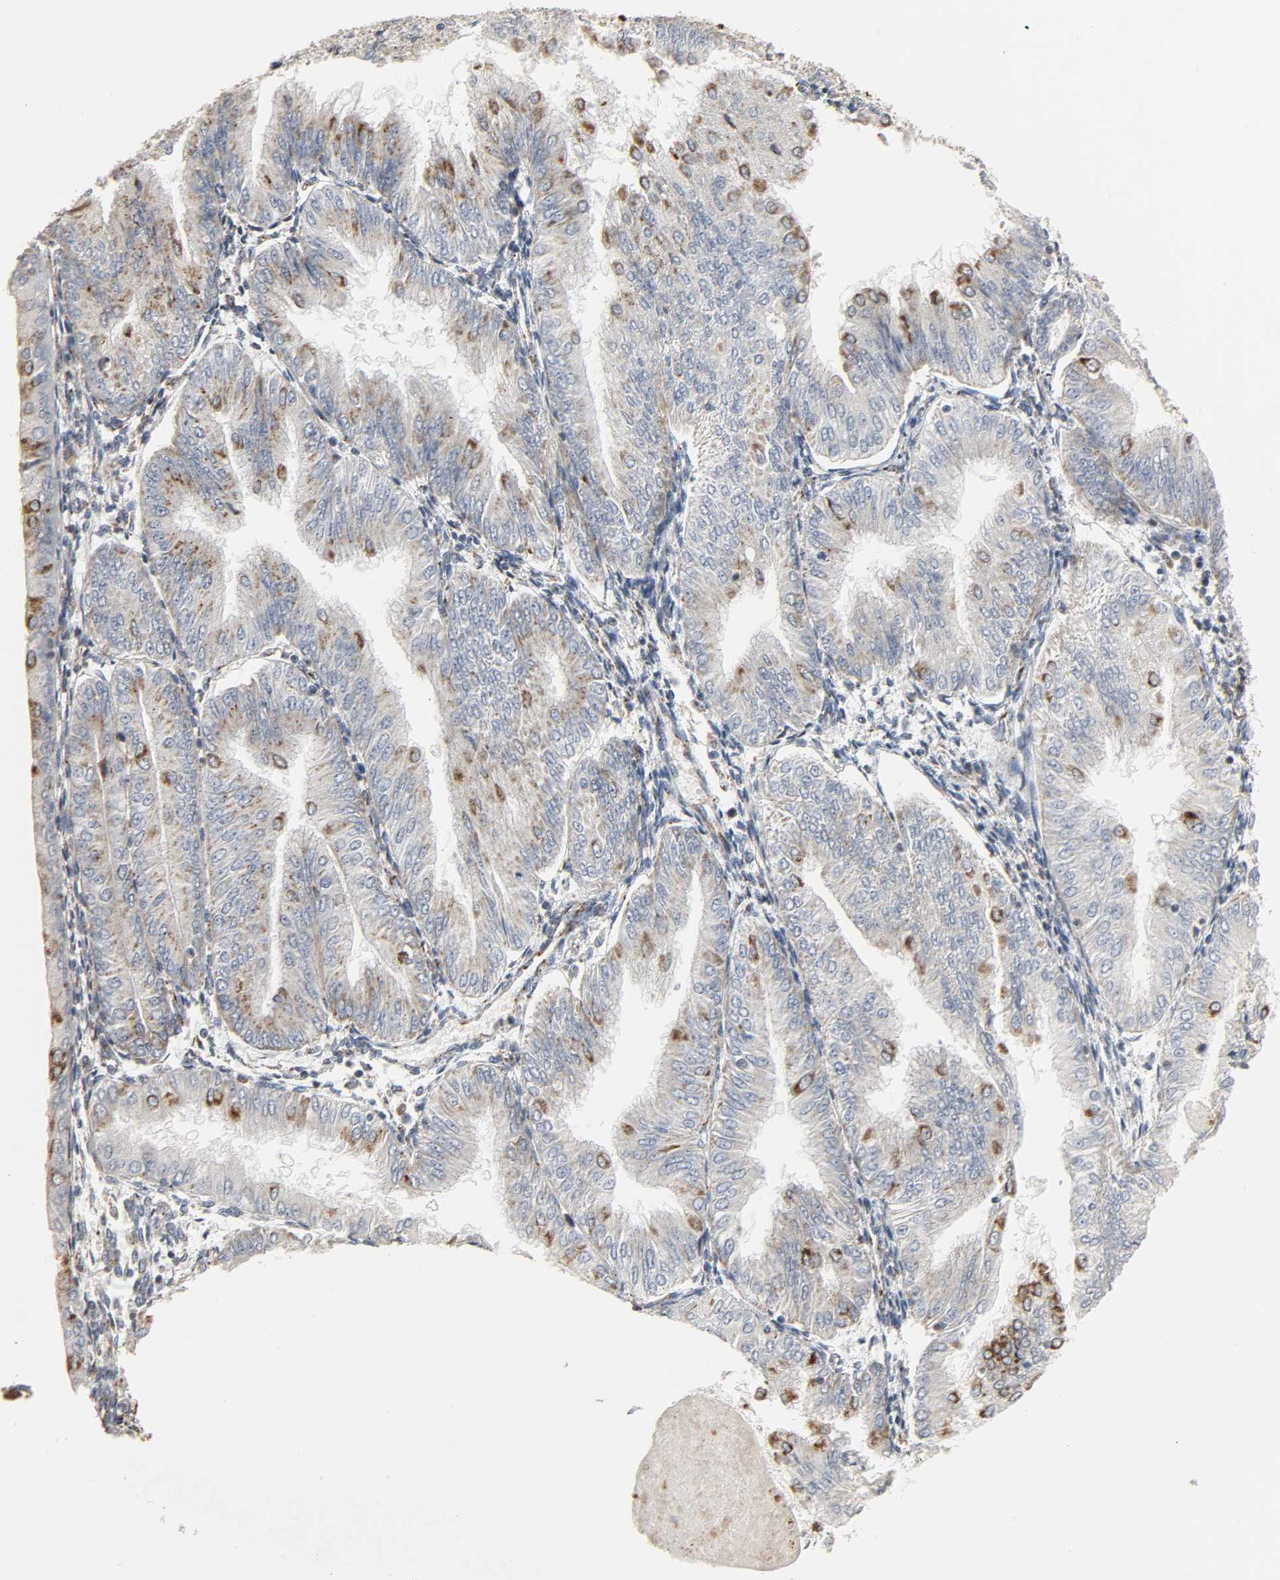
{"staining": {"intensity": "moderate", "quantity": "25%-75%", "location": "cytoplasmic/membranous"}, "tissue": "endometrial cancer", "cell_type": "Tumor cells", "image_type": "cancer", "snomed": [{"axis": "morphology", "description": "Adenocarcinoma, NOS"}, {"axis": "topography", "description": "Endometrium"}], "caption": "The immunohistochemical stain highlights moderate cytoplasmic/membranous staining in tumor cells of endometrial cancer (adenocarcinoma) tissue.", "gene": "ACAT1", "patient": {"sex": "female", "age": 53}}